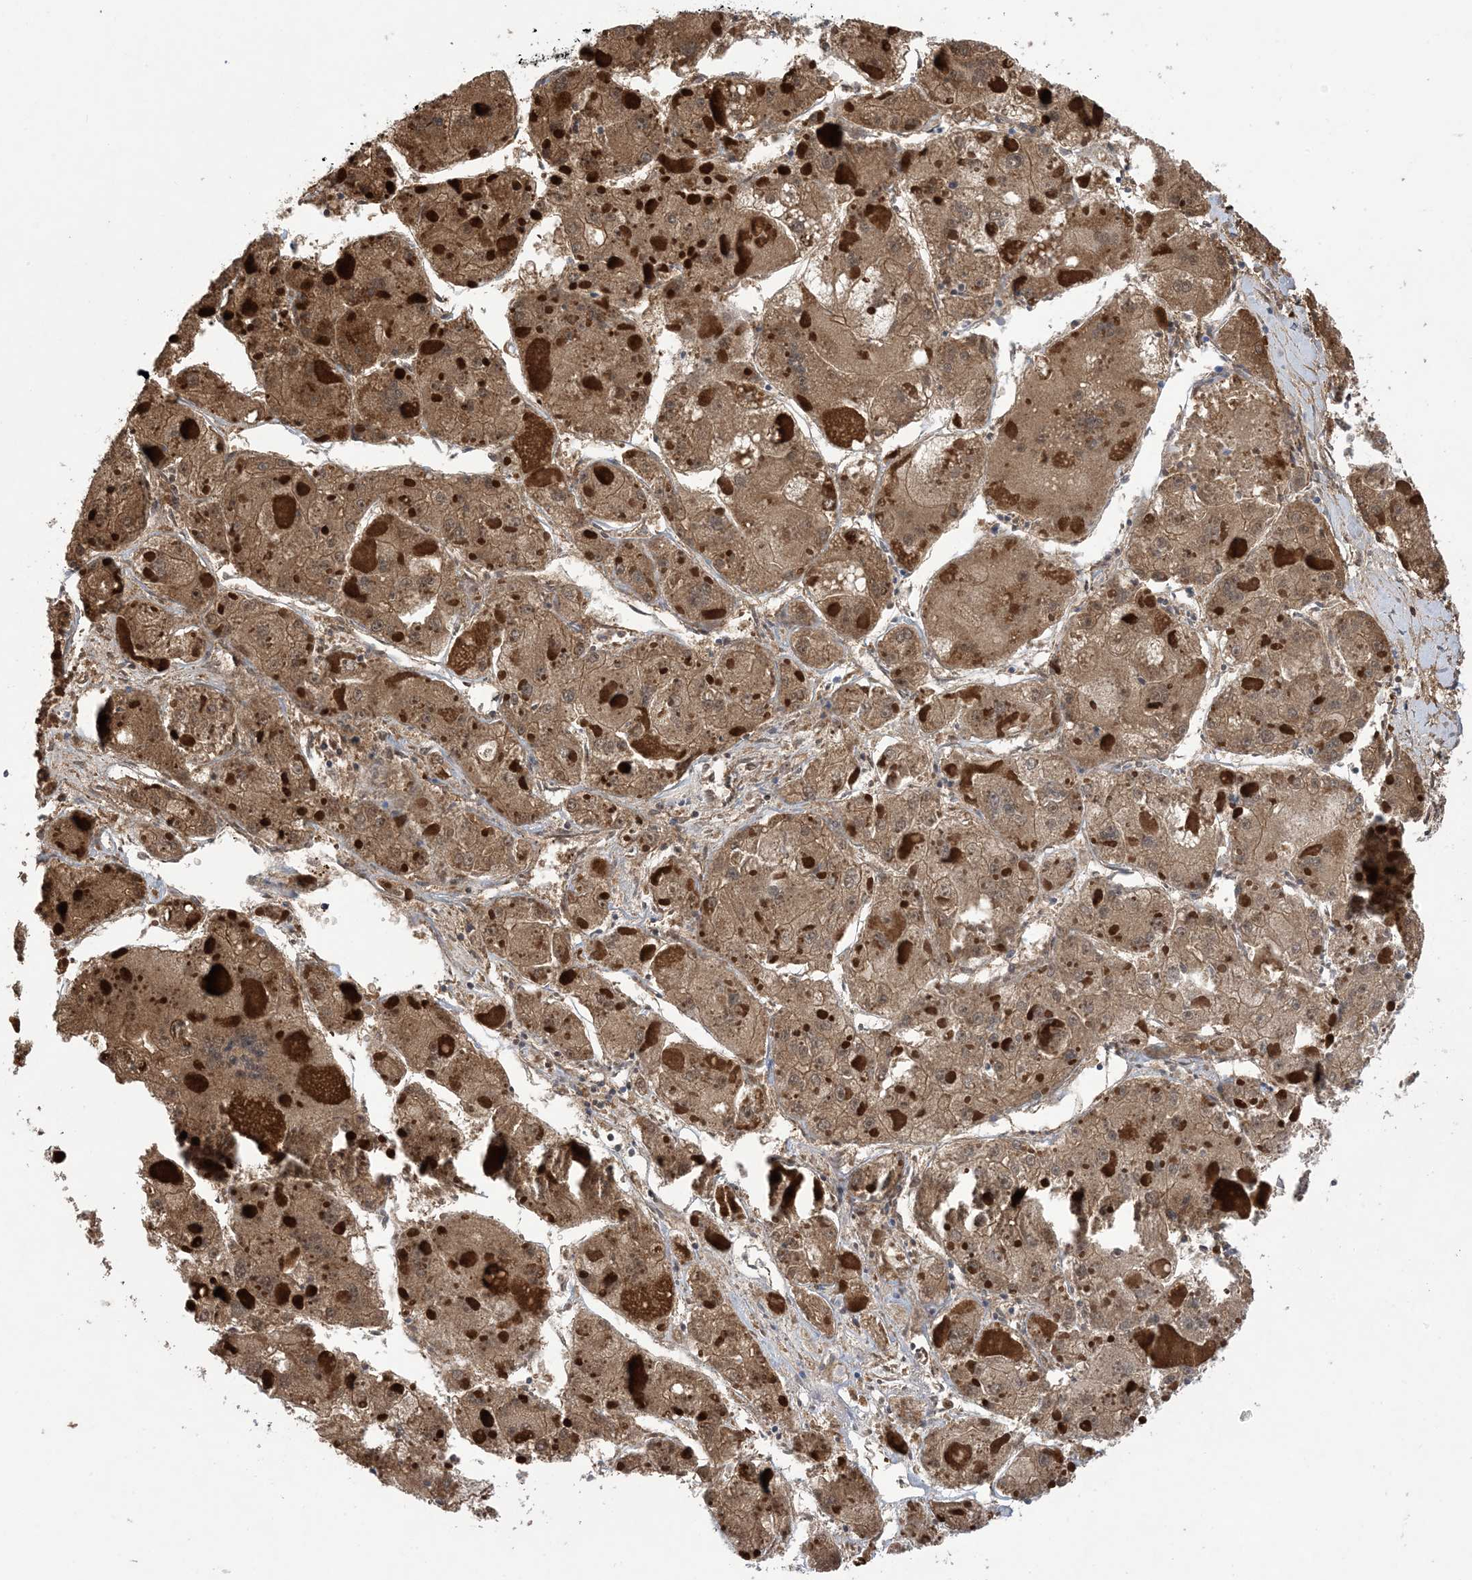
{"staining": {"intensity": "moderate", "quantity": ">75%", "location": "cytoplasmic/membranous"}, "tissue": "liver cancer", "cell_type": "Tumor cells", "image_type": "cancer", "snomed": [{"axis": "morphology", "description": "Carcinoma, Hepatocellular, NOS"}, {"axis": "topography", "description": "Liver"}], "caption": "Moderate cytoplasmic/membranous staining is present in about >75% of tumor cells in liver cancer (hepatocellular carcinoma).", "gene": "CLEC16A", "patient": {"sex": "female", "age": 73}}